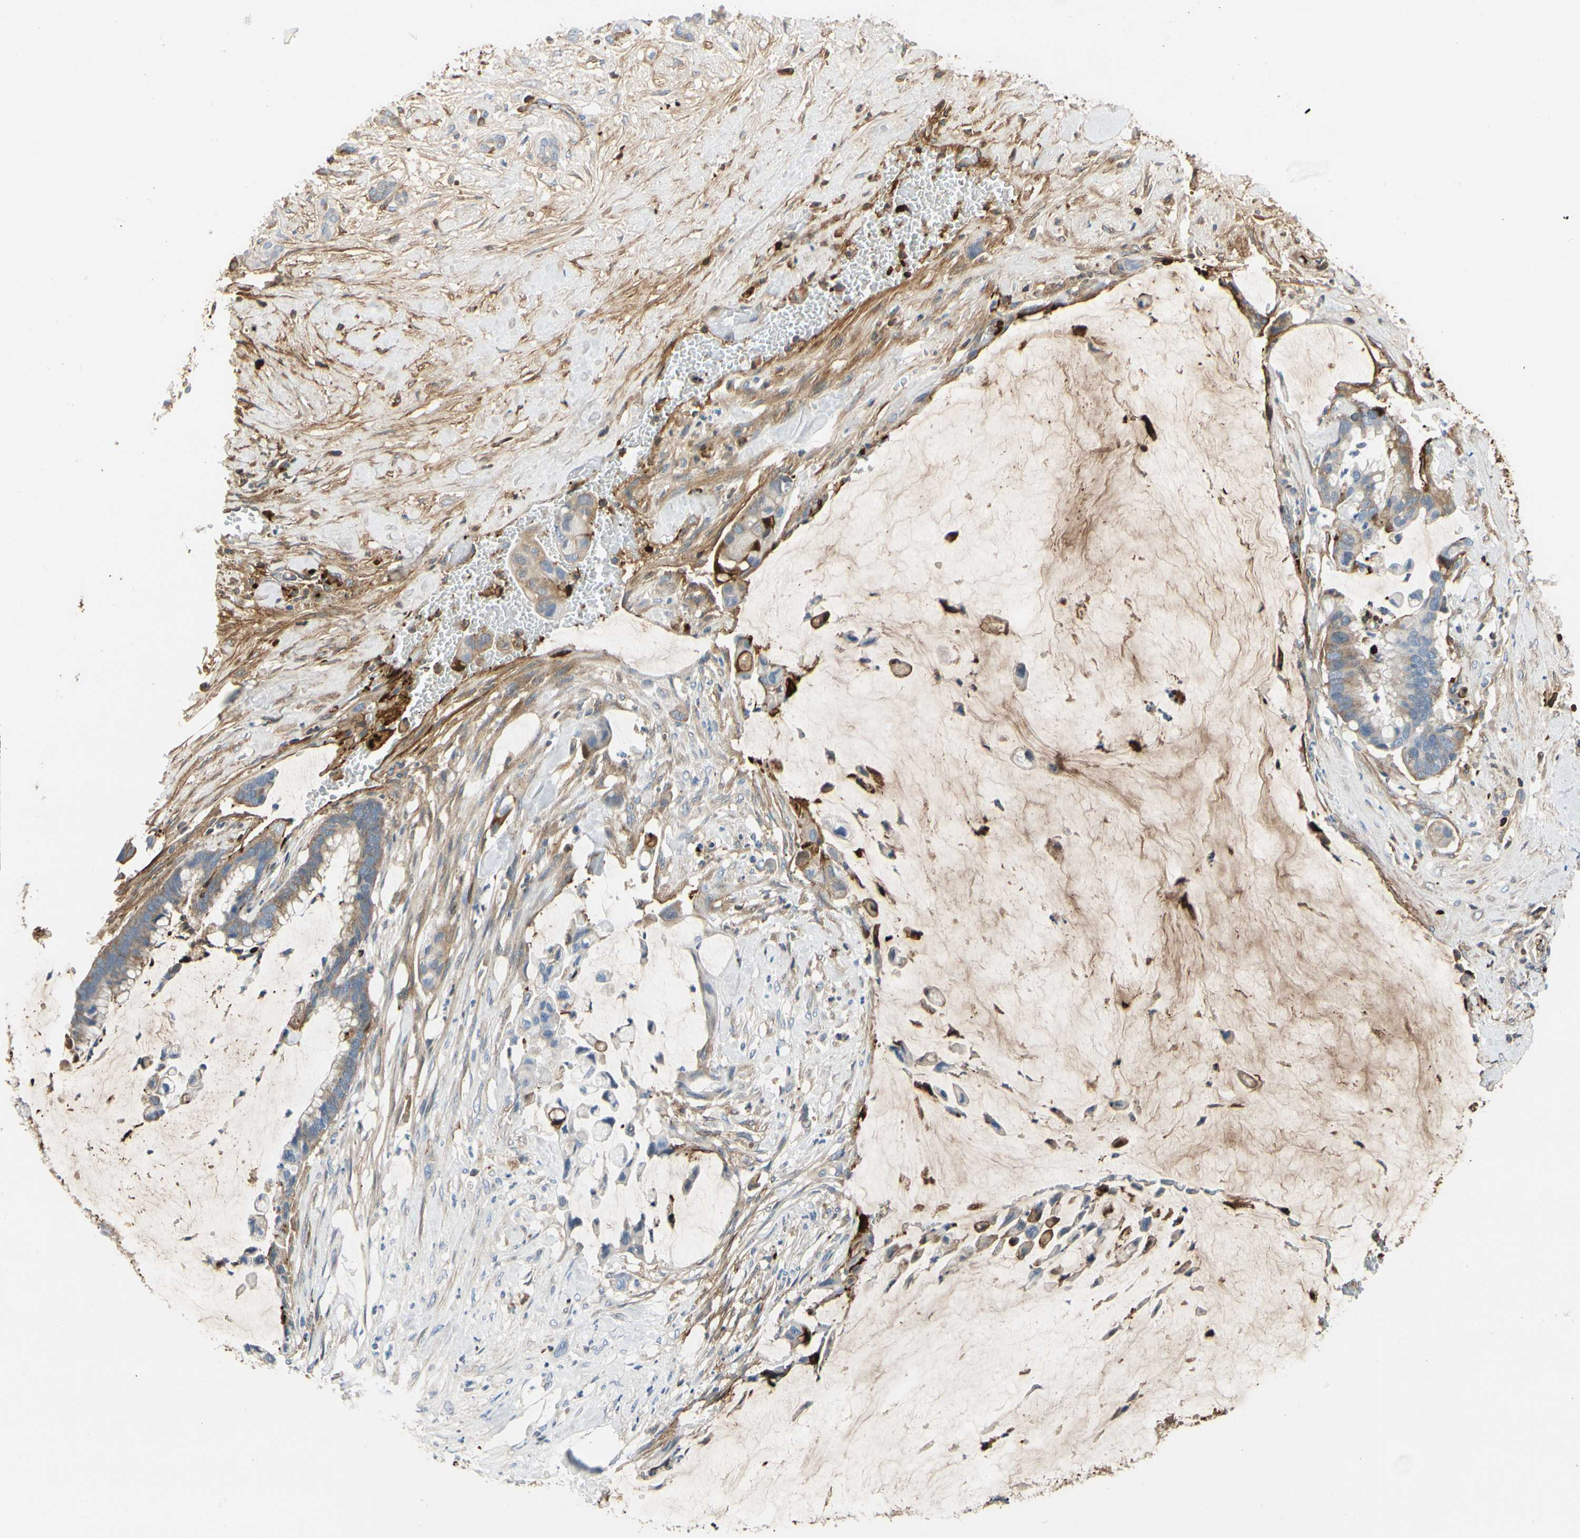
{"staining": {"intensity": "weak", "quantity": ">75%", "location": "cytoplasmic/membranous"}, "tissue": "pancreatic cancer", "cell_type": "Tumor cells", "image_type": "cancer", "snomed": [{"axis": "morphology", "description": "Adenocarcinoma, NOS"}, {"axis": "topography", "description": "Pancreas"}], "caption": "Protein staining shows weak cytoplasmic/membranous staining in approximately >75% of tumor cells in pancreatic cancer (adenocarcinoma). The staining was performed using DAB (3,3'-diaminobenzidine) to visualize the protein expression in brown, while the nuclei were stained in blue with hematoxylin (Magnification: 20x).", "gene": "FGB", "patient": {"sex": "male", "age": 41}}